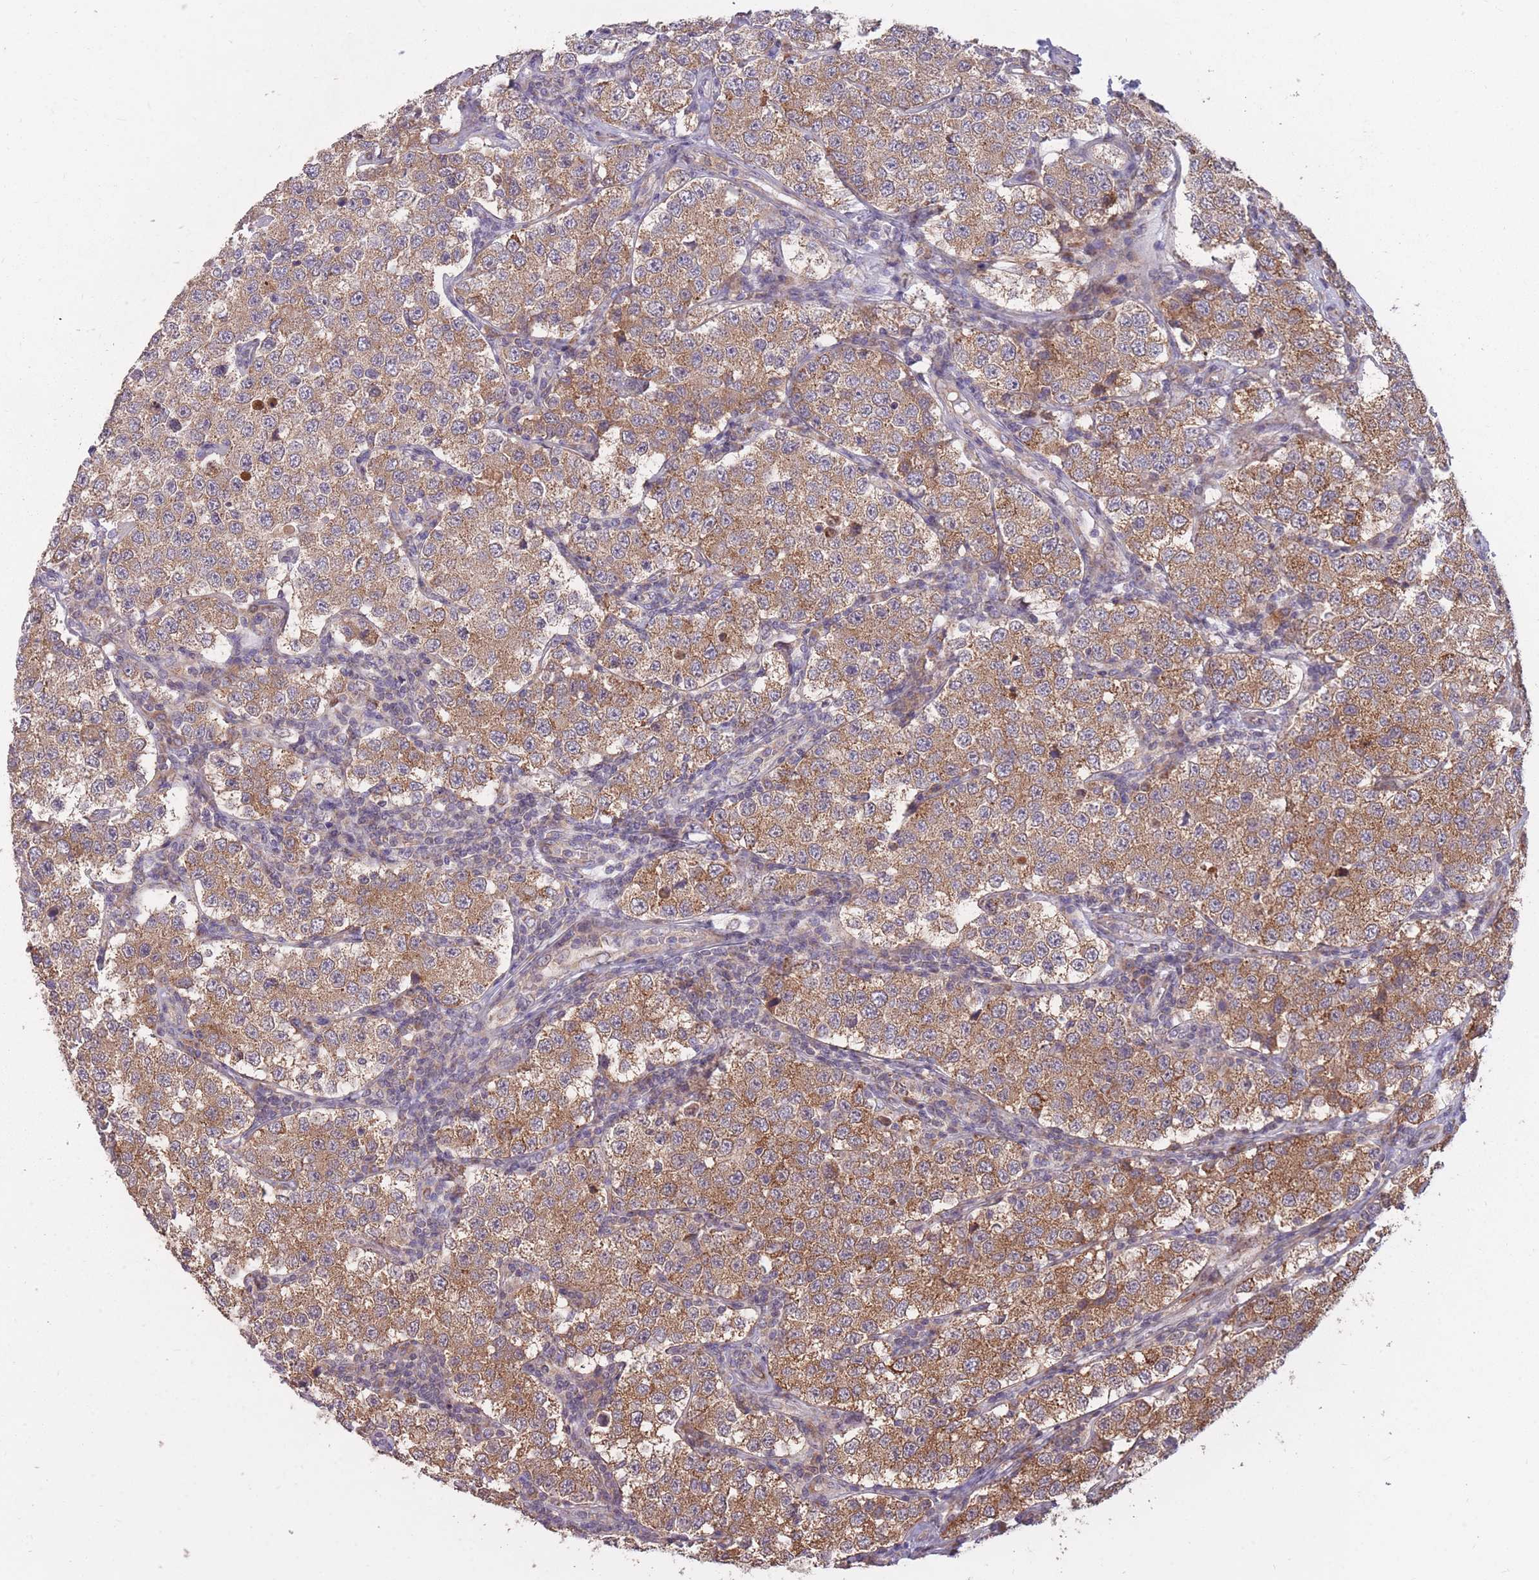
{"staining": {"intensity": "moderate", "quantity": ">75%", "location": "cytoplasmic/membranous"}, "tissue": "testis cancer", "cell_type": "Tumor cells", "image_type": "cancer", "snomed": [{"axis": "morphology", "description": "Seminoma, NOS"}, {"axis": "topography", "description": "Testis"}], "caption": "Testis seminoma stained with DAB (3,3'-diaminobenzidine) immunohistochemistry demonstrates medium levels of moderate cytoplasmic/membranous expression in about >75% of tumor cells. Immunohistochemistry stains the protein in brown and the nuclei are stained blue.", "gene": "IGF2BP2", "patient": {"sex": "male", "age": 34}}